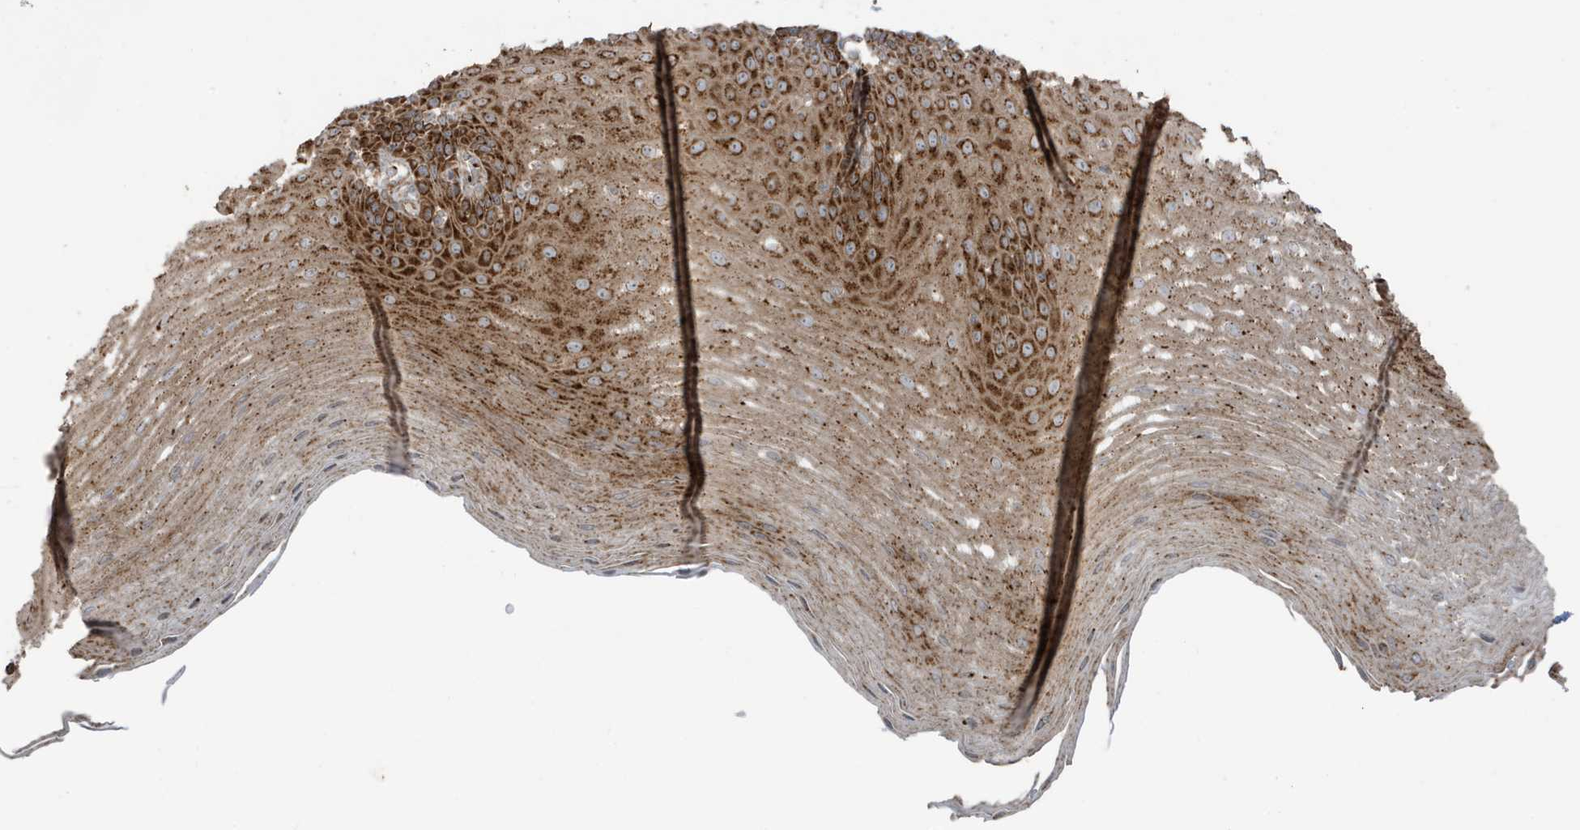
{"staining": {"intensity": "strong", "quantity": ">75%", "location": "cytoplasmic/membranous"}, "tissue": "esophagus", "cell_type": "Squamous epithelial cells", "image_type": "normal", "snomed": [{"axis": "morphology", "description": "Normal tissue, NOS"}, {"axis": "topography", "description": "Esophagus"}], "caption": "Immunohistochemical staining of benign esophagus shows high levels of strong cytoplasmic/membranous staining in approximately >75% of squamous epithelial cells. (Brightfield microscopy of DAB IHC at high magnification).", "gene": "GOLGA4", "patient": {"sex": "male", "age": 62}}